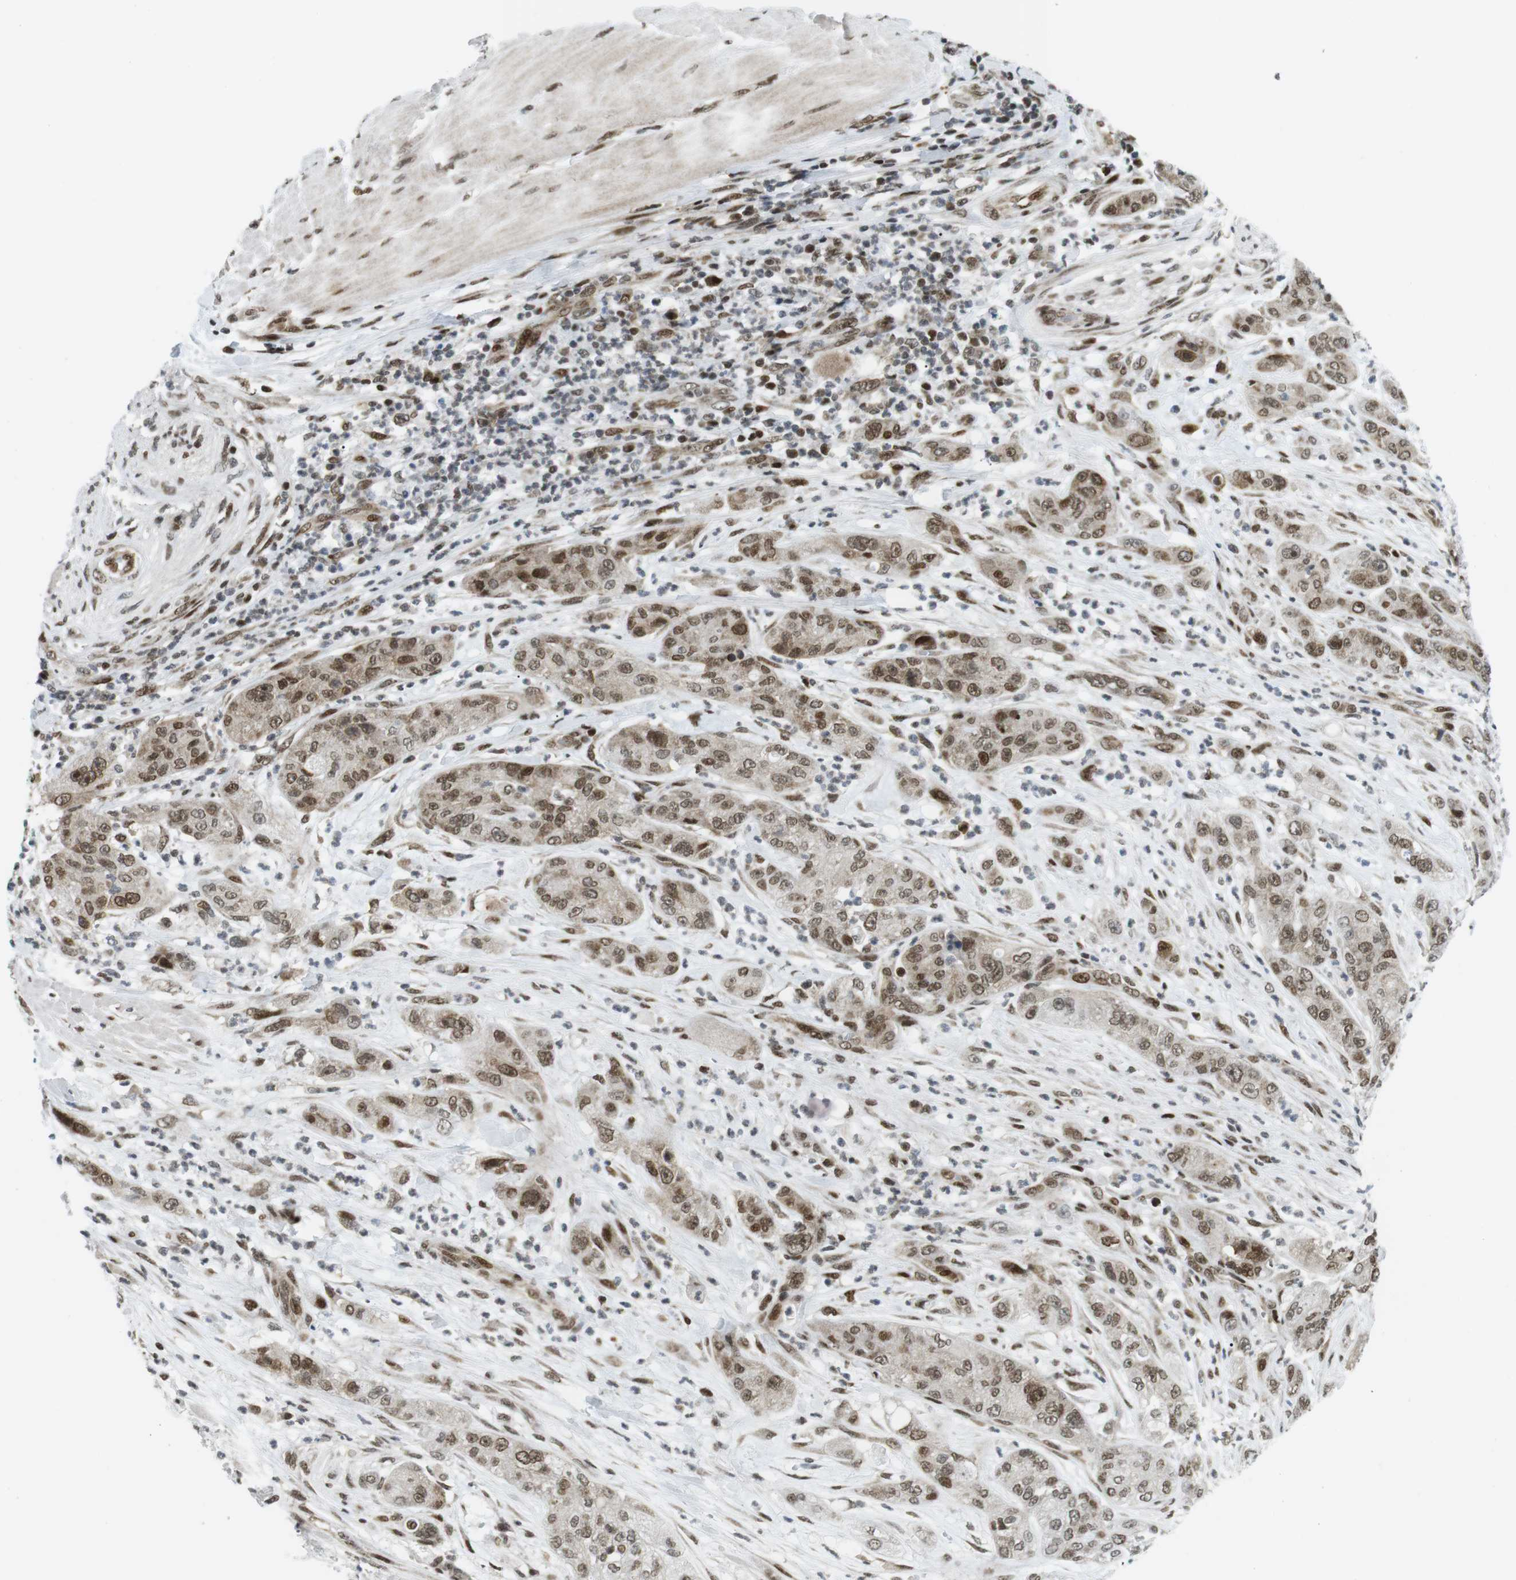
{"staining": {"intensity": "moderate", "quantity": ">75%", "location": "nuclear"}, "tissue": "pancreatic cancer", "cell_type": "Tumor cells", "image_type": "cancer", "snomed": [{"axis": "morphology", "description": "Adenocarcinoma, NOS"}, {"axis": "topography", "description": "Pancreas"}], "caption": "Pancreatic cancer (adenocarcinoma) stained with DAB immunohistochemistry (IHC) reveals medium levels of moderate nuclear expression in approximately >75% of tumor cells.", "gene": "CDC27", "patient": {"sex": "female", "age": 78}}